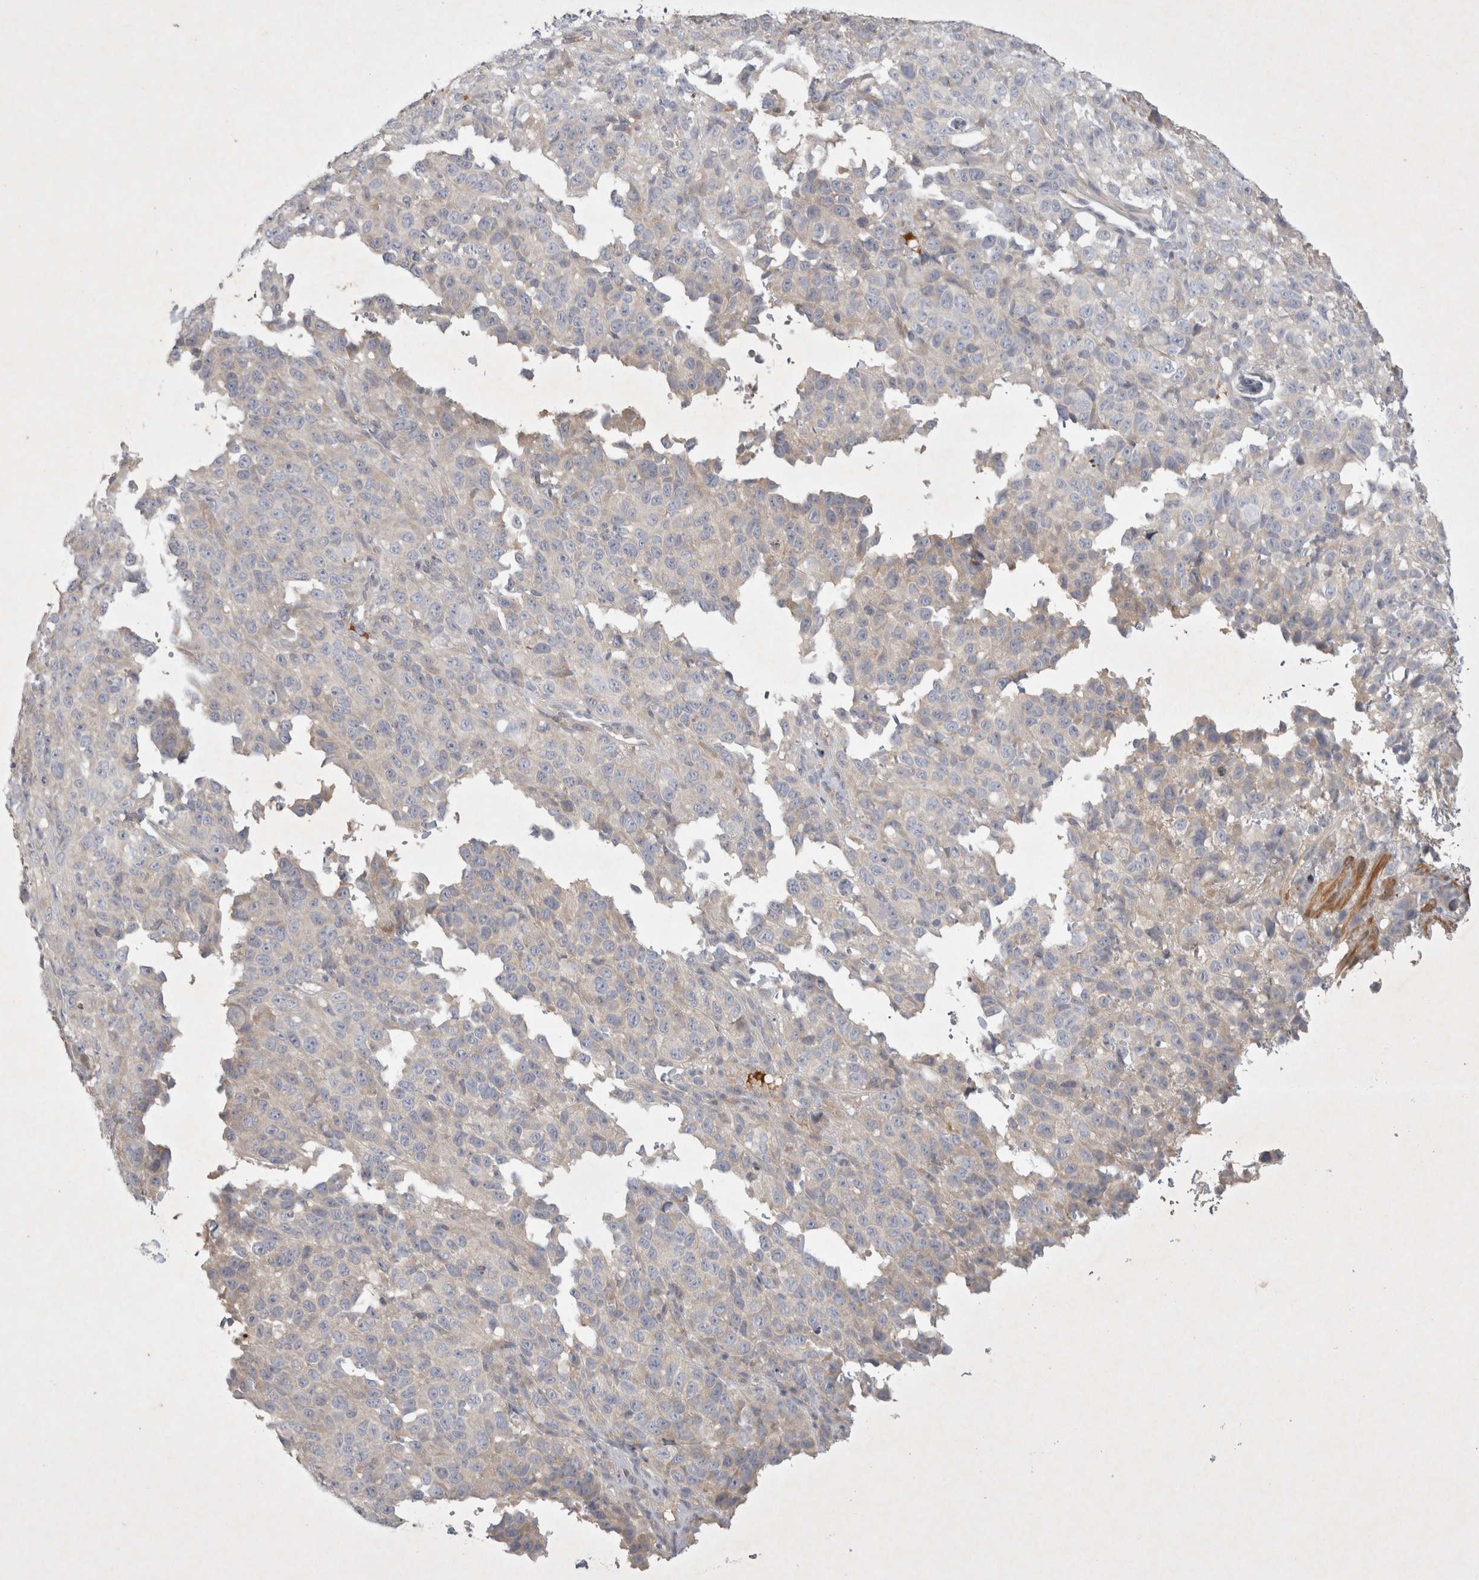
{"staining": {"intensity": "negative", "quantity": "none", "location": "none"}, "tissue": "melanoma", "cell_type": "Tumor cells", "image_type": "cancer", "snomed": [{"axis": "morphology", "description": "Malignant melanoma, Metastatic site"}, {"axis": "topography", "description": "Skin"}], "caption": "Immunohistochemistry (IHC) histopathology image of neoplastic tissue: human malignant melanoma (metastatic site) stained with DAB (3,3'-diaminobenzidine) exhibits no significant protein staining in tumor cells. Brightfield microscopy of immunohistochemistry (IHC) stained with DAB (3,3'-diaminobenzidine) (brown) and hematoxylin (blue), captured at high magnification.", "gene": "BZW2", "patient": {"sex": "female", "age": 72}}